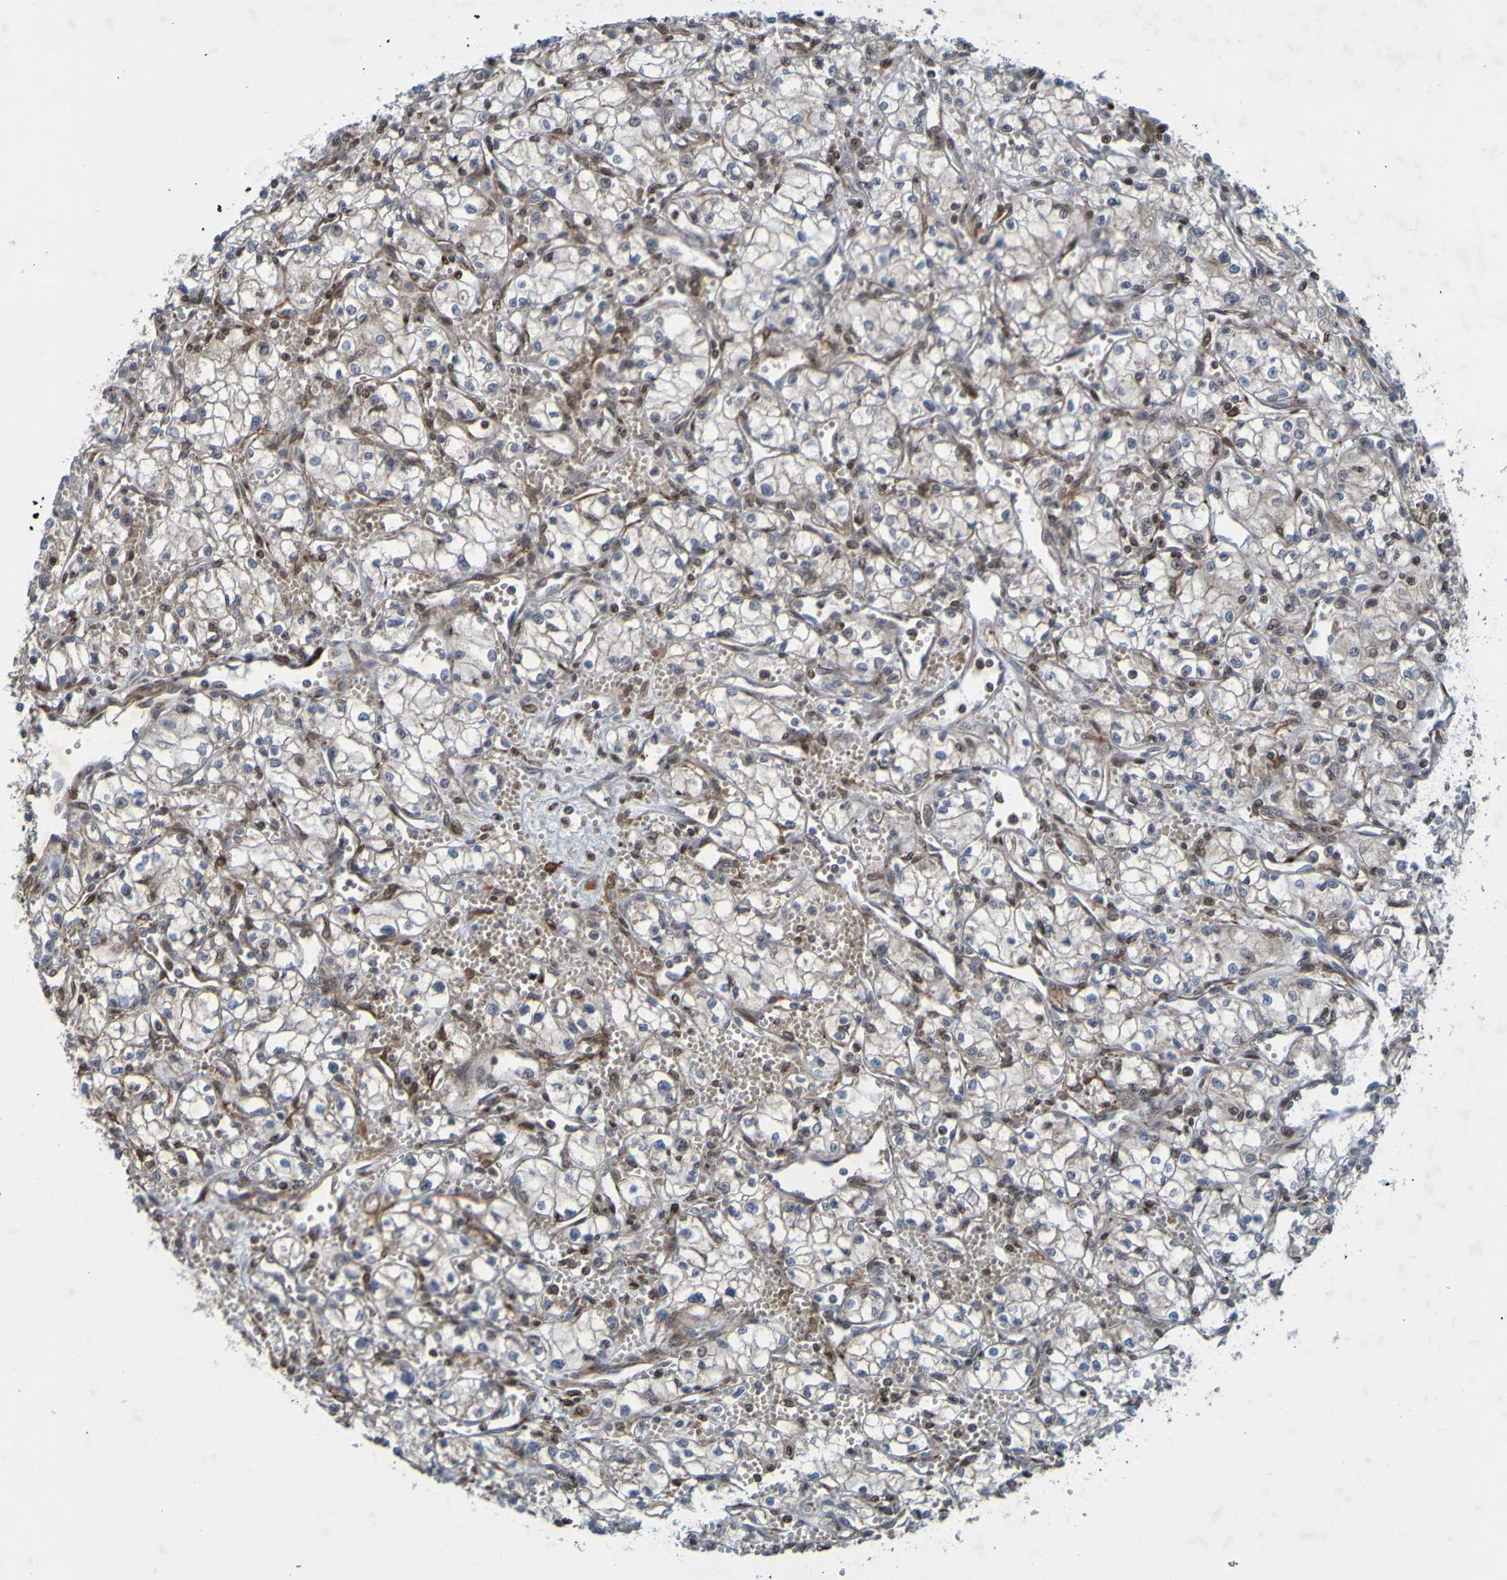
{"staining": {"intensity": "negative", "quantity": "none", "location": "none"}, "tissue": "renal cancer", "cell_type": "Tumor cells", "image_type": "cancer", "snomed": [{"axis": "morphology", "description": "Normal tissue, NOS"}, {"axis": "morphology", "description": "Adenocarcinoma, NOS"}, {"axis": "topography", "description": "Kidney"}], "caption": "An immunohistochemistry (IHC) histopathology image of renal cancer is shown. There is no staining in tumor cells of renal cancer. The staining is performed using DAB brown chromogen with nuclei counter-stained in using hematoxylin.", "gene": "GUCY1A1", "patient": {"sex": "male", "age": 59}}